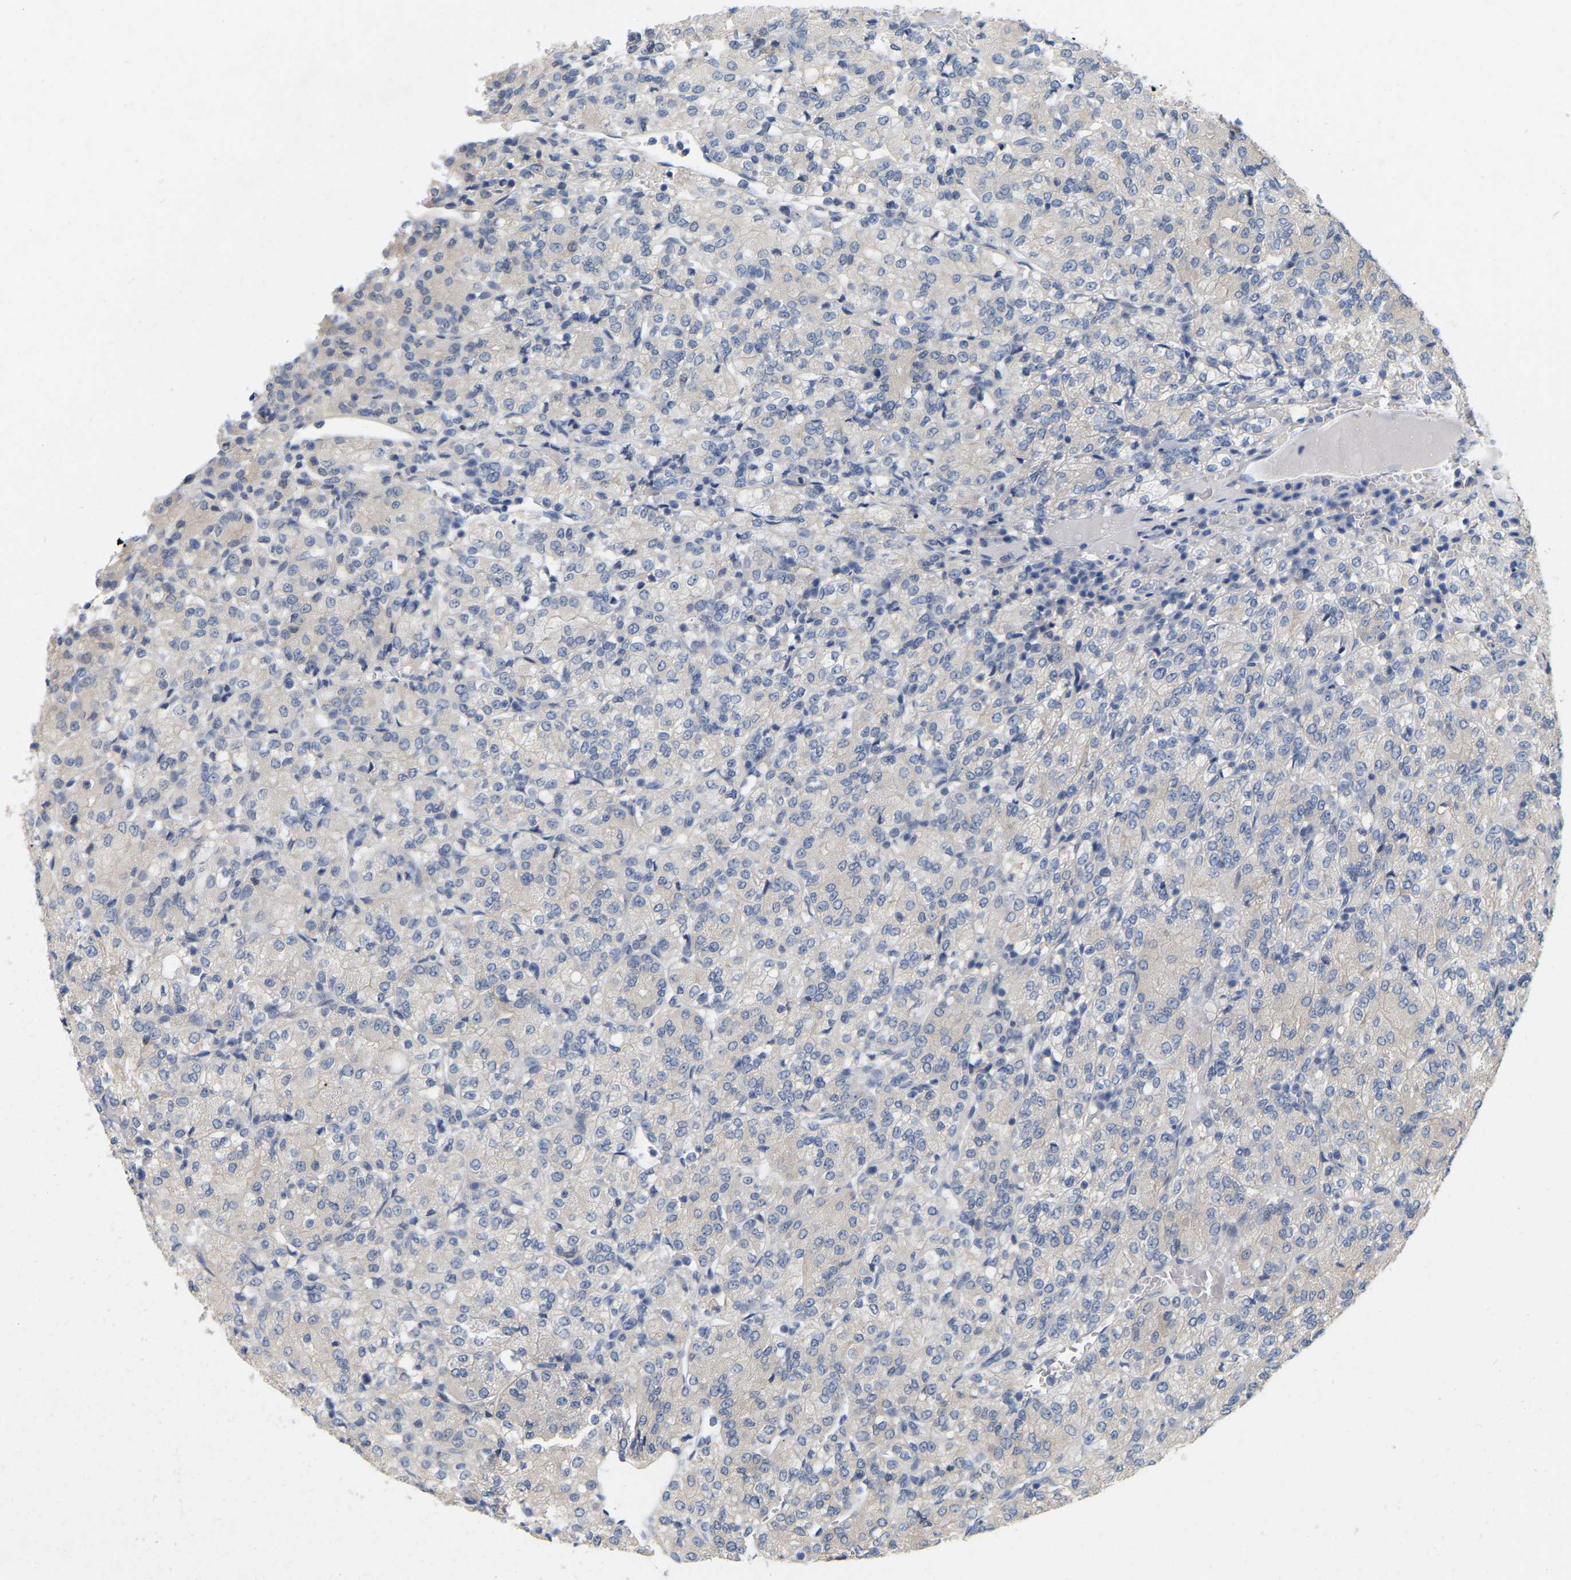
{"staining": {"intensity": "negative", "quantity": "none", "location": "none"}, "tissue": "renal cancer", "cell_type": "Tumor cells", "image_type": "cancer", "snomed": [{"axis": "morphology", "description": "Adenocarcinoma, NOS"}, {"axis": "topography", "description": "Kidney"}], "caption": "Immunohistochemistry image of human renal adenocarcinoma stained for a protein (brown), which shows no positivity in tumor cells.", "gene": "WIPI2", "patient": {"sex": "male", "age": 77}}